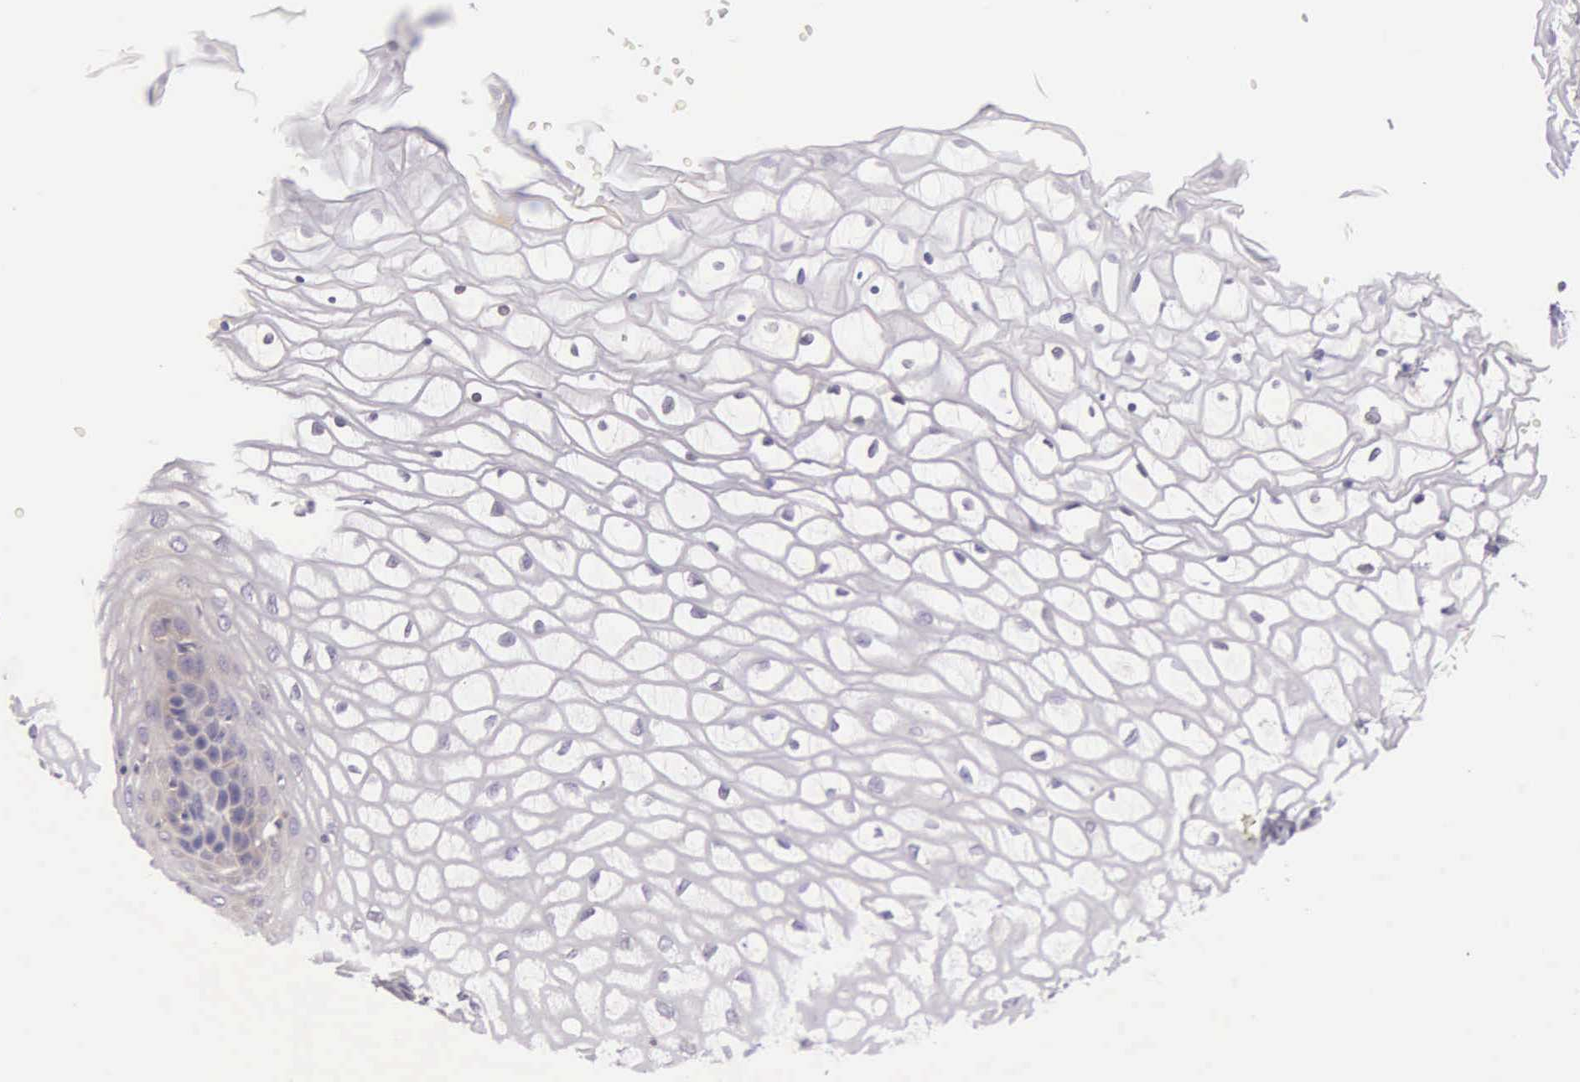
{"staining": {"intensity": "weak", "quantity": "<25%", "location": "cytoplasmic/membranous"}, "tissue": "vagina", "cell_type": "Squamous epithelial cells", "image_type": "normal", "snomed": [{"axis": "morphology", "description": "Normal tissue, NOS"}, {"axis": "topography", "description": "Vagina"}], "caption": "An image of vagina stained for a protein displays no brown staining in squamous epithelial cells. (Brightfield microscopy of DAB immunohistochemistry at high magnification).", "gene": "OSBPL3", "patient": {"sex": "female", "age": 34}}